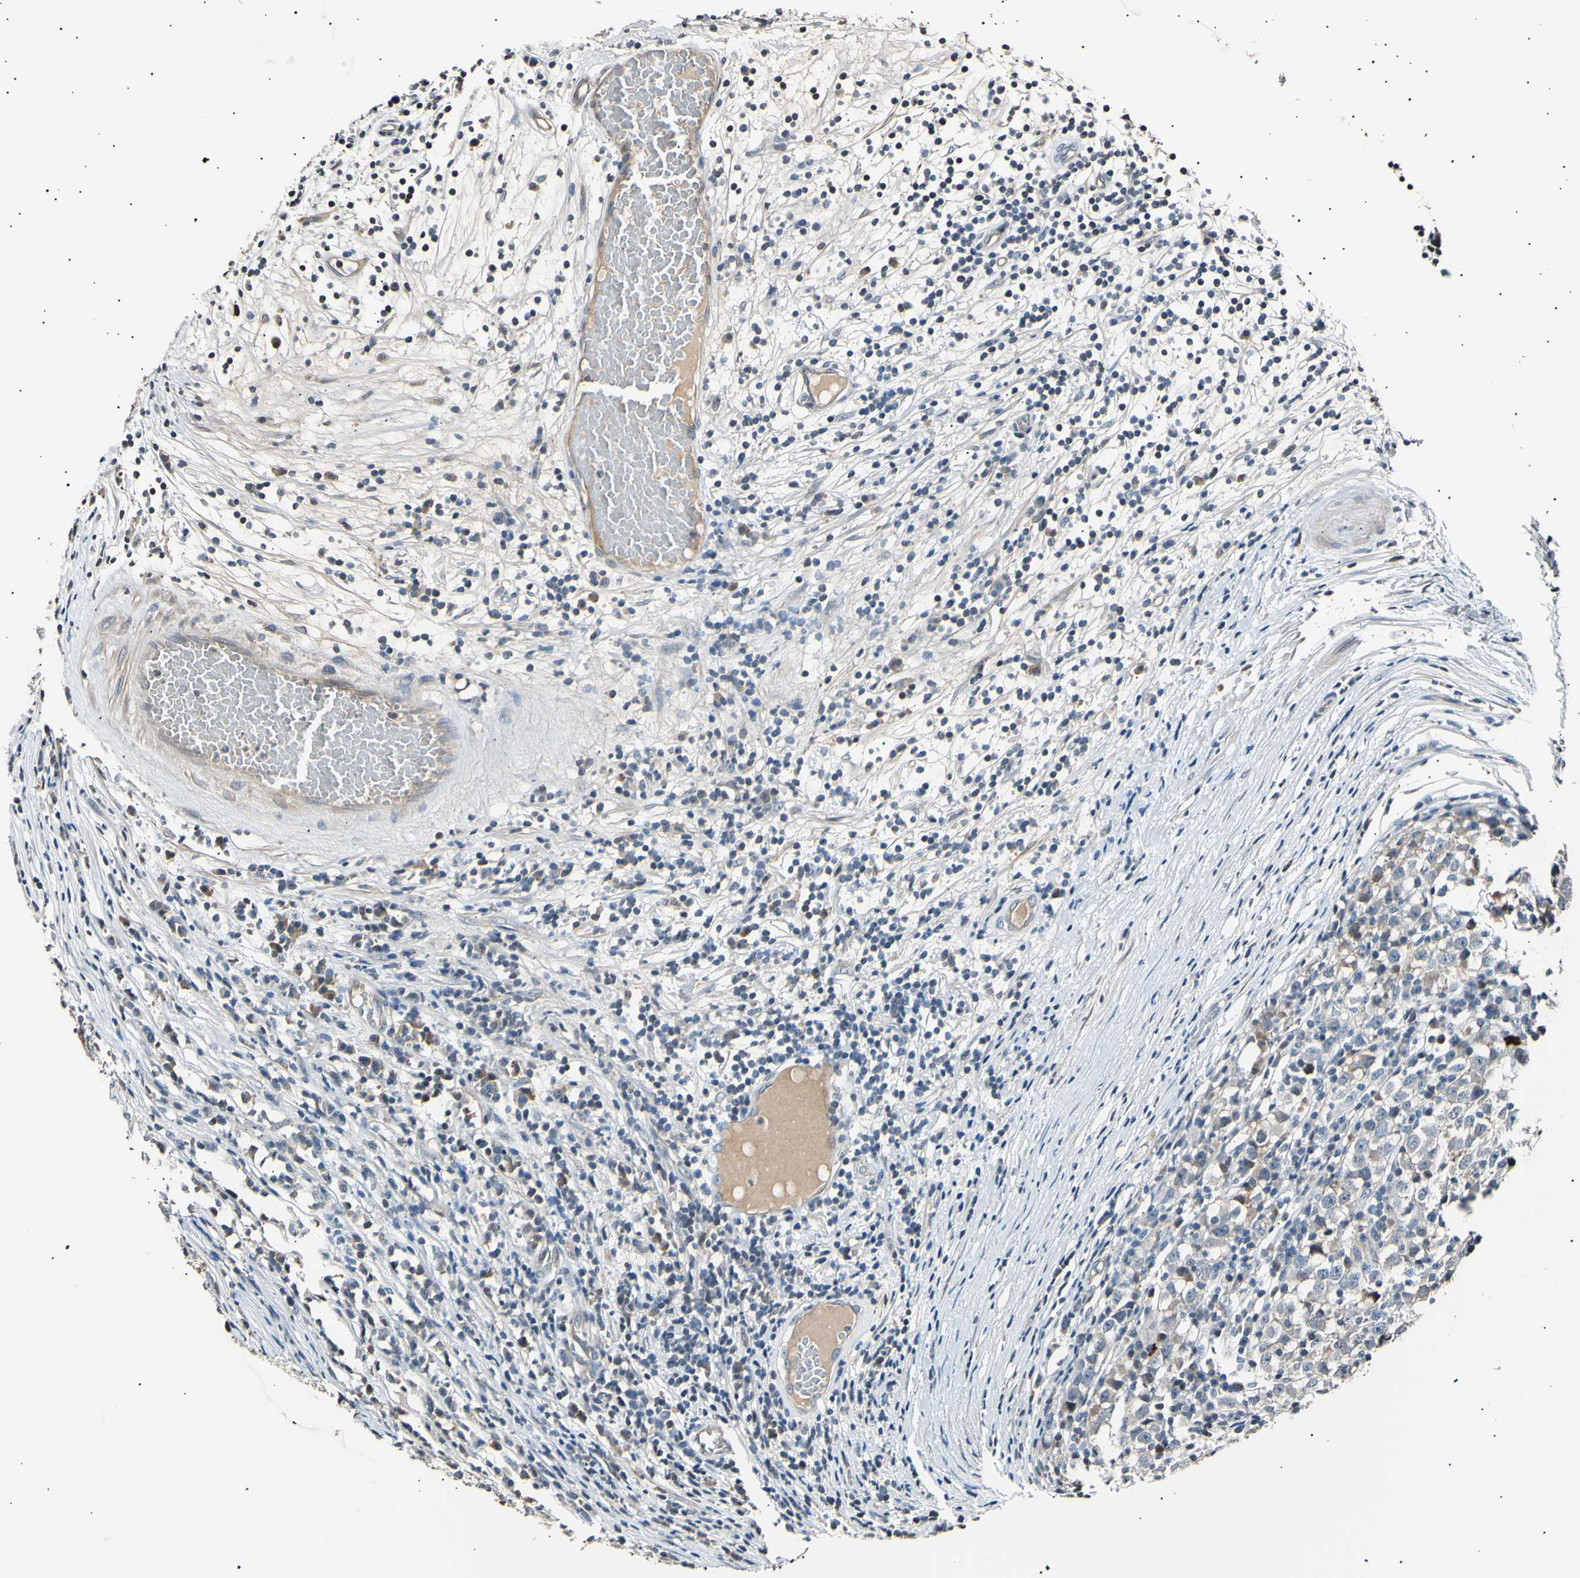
{"staining": {"intensity": "negative", "quantity": "none", "location": "none"}, "tissue": "testis cancer", "cell_type": "Tumor cells", "image_type": "cancer", "snomed": [{"axis": "morphology", "description": "Seminoma, NOS"}, {"axis": "topography", "description": "Testis"}], "caption": "Image shows no protein positivity in tumor cells of testis cancer (seminoma) tissue.", "gene": "AK1", "patient": {"sex": "male", "age": 65}}